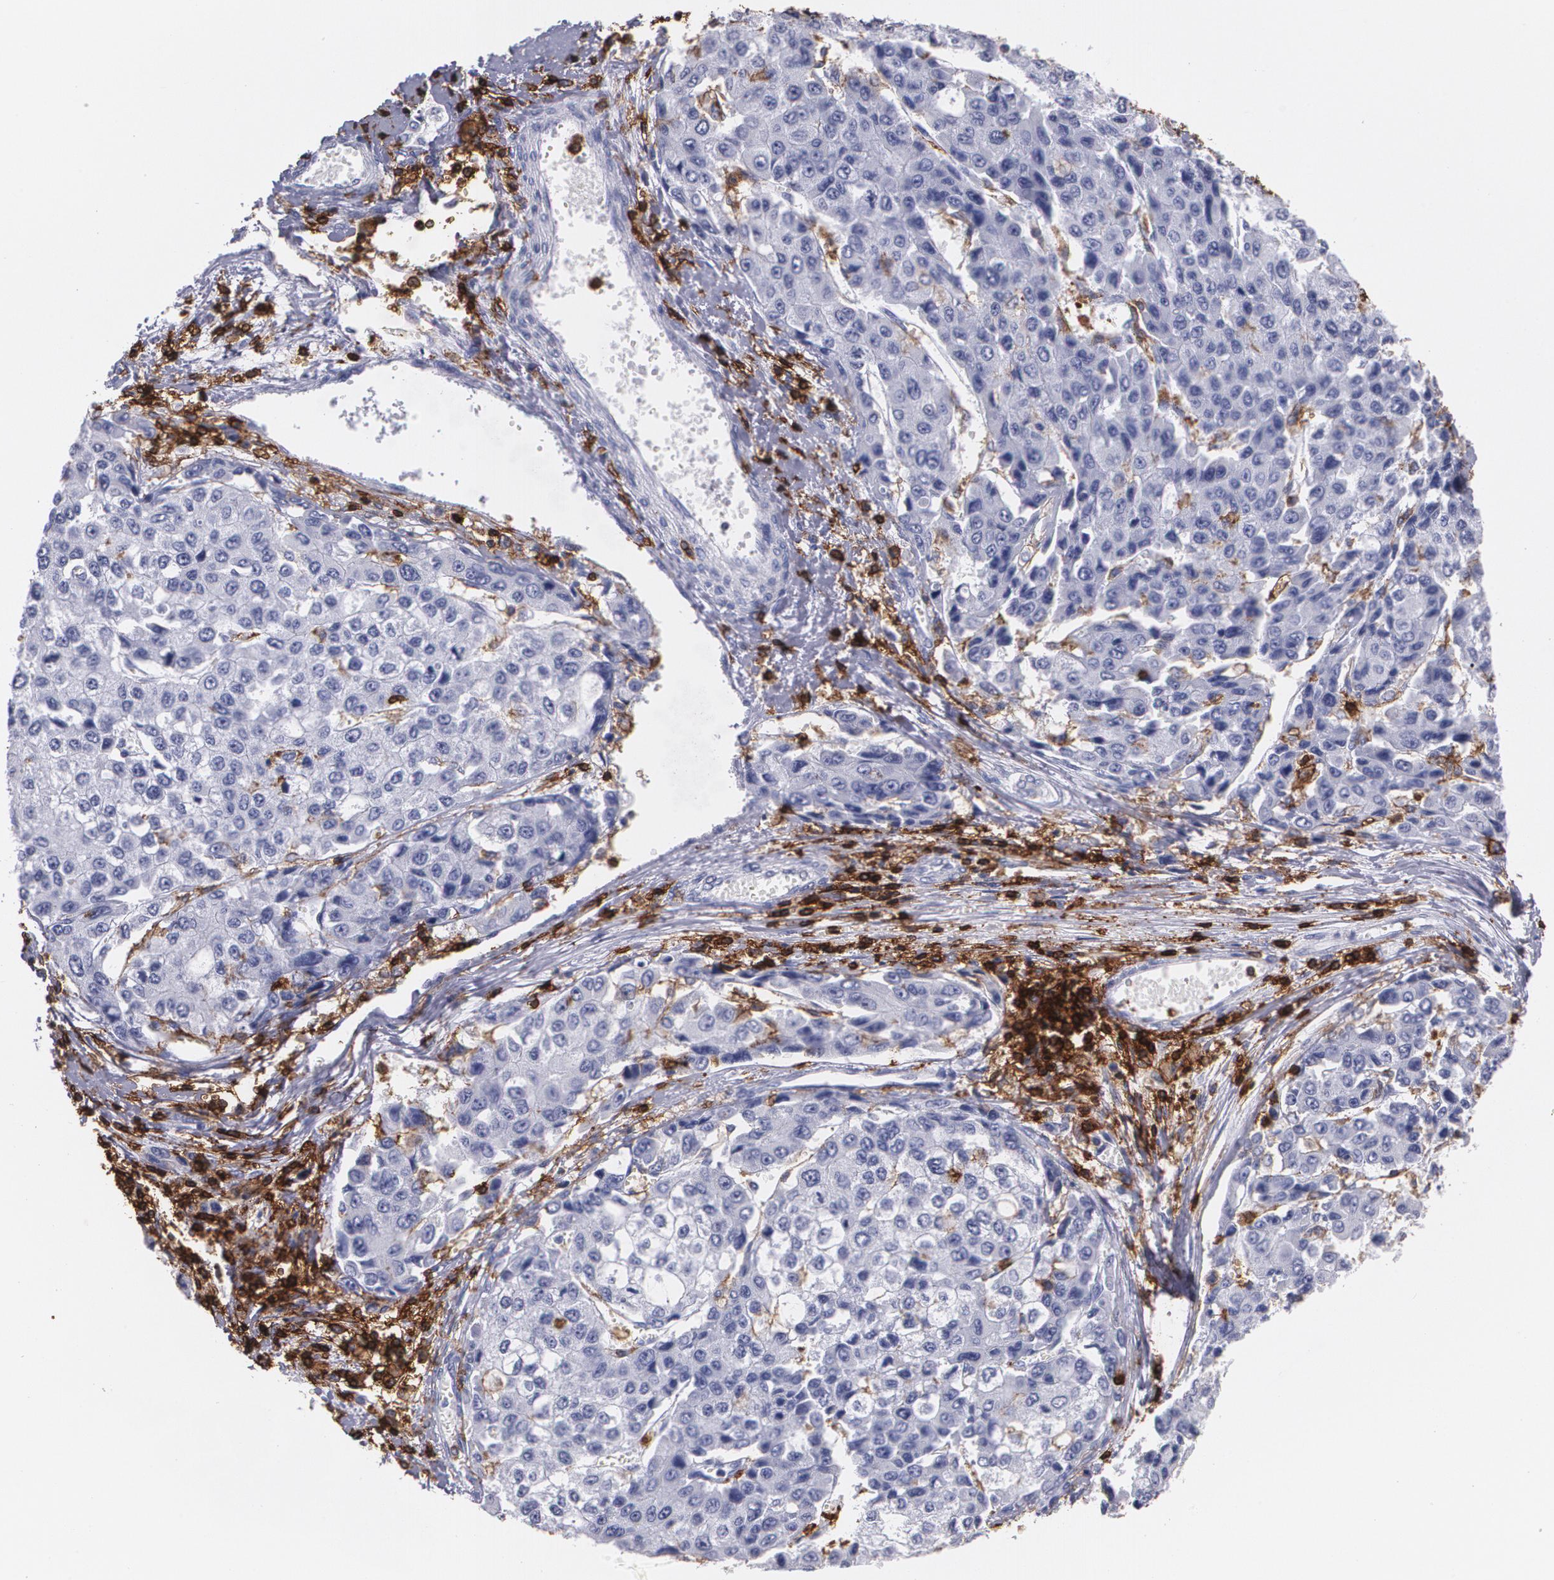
{"staining": {"intensity": "negative", "quantity": "none", "location": "none"}, "tissue": "liver cancer", "cell_type": "Tumor cells", "image_type": "cancer", "snomed": [{"axis": "morphology", "description": "Carcinoma, Hepatocellular, NOS"}, {"axis": "topography", "description": "Liver"}], "caption": "An IHC photomicrograph of liver cancer (hepatocellular carcinoma) is shown. There is no staining in tumor cells of liver cancer (hepatocellular carcinoma). (Stains: DAB (3,3'-diaminobenzidine) immunohistochemistry with hematoxylin counter stain, Microscopy: brightfield microscopy at high magnification).", "gene": "PTPRC", "patient": {"sex": "female", "age": 66}}